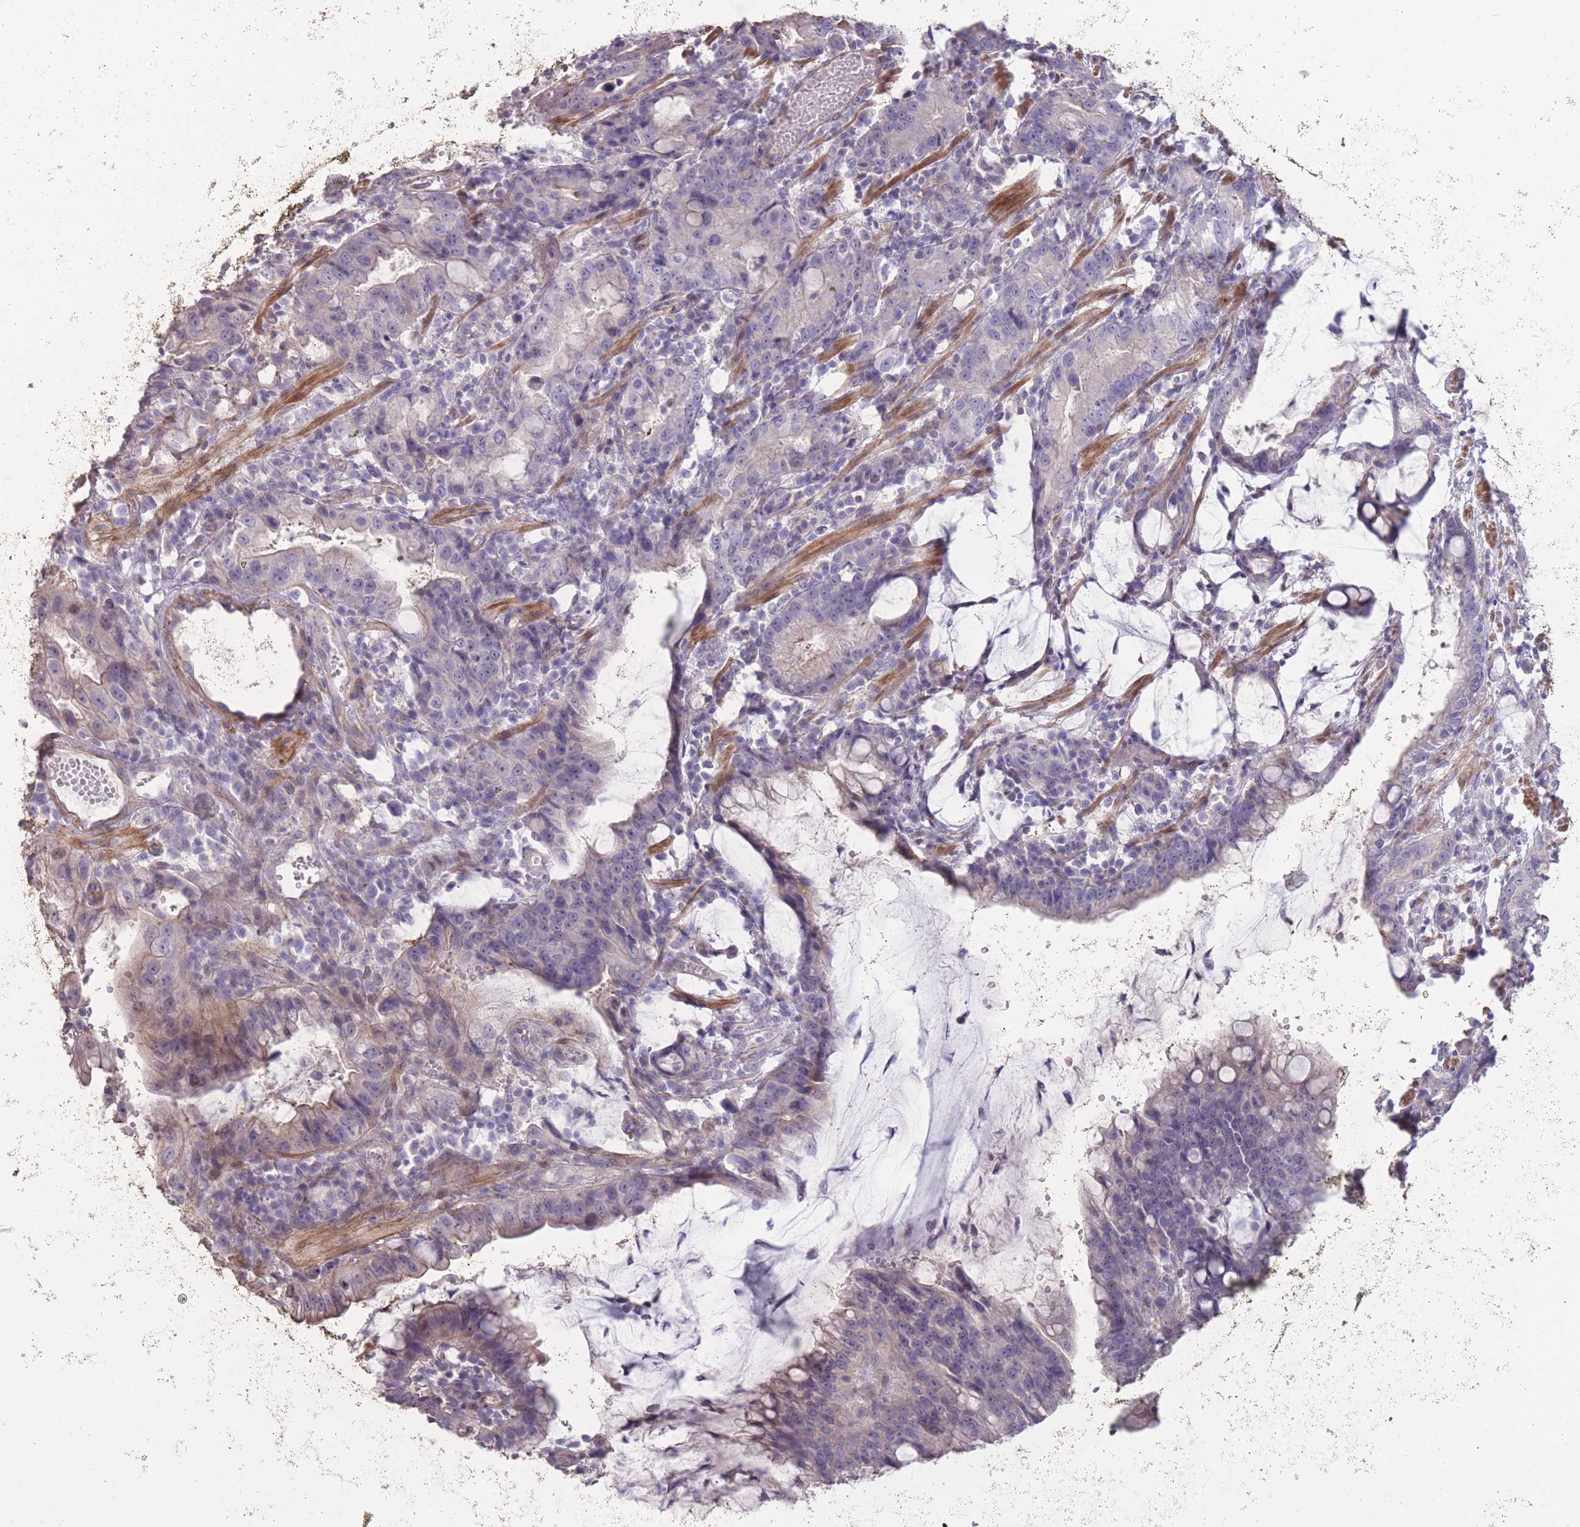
{"staining": {"intensity": "negative", "quantity": "none", "location": "none"}, "tissue": "stomach cancer", "cell_type": "Tumor cells", "image_type": "cancer", "snomed": [{"axis": "morphology", "description": "Adenocarcinoma, NOS"}, {"axis": "topography", "description": "Stomach"}], "caption": "Tumor cells show no significant protein staining in stomach cancer.", "gene": "RSPH10B", "patient": {"sex": "male", "age": 55}}